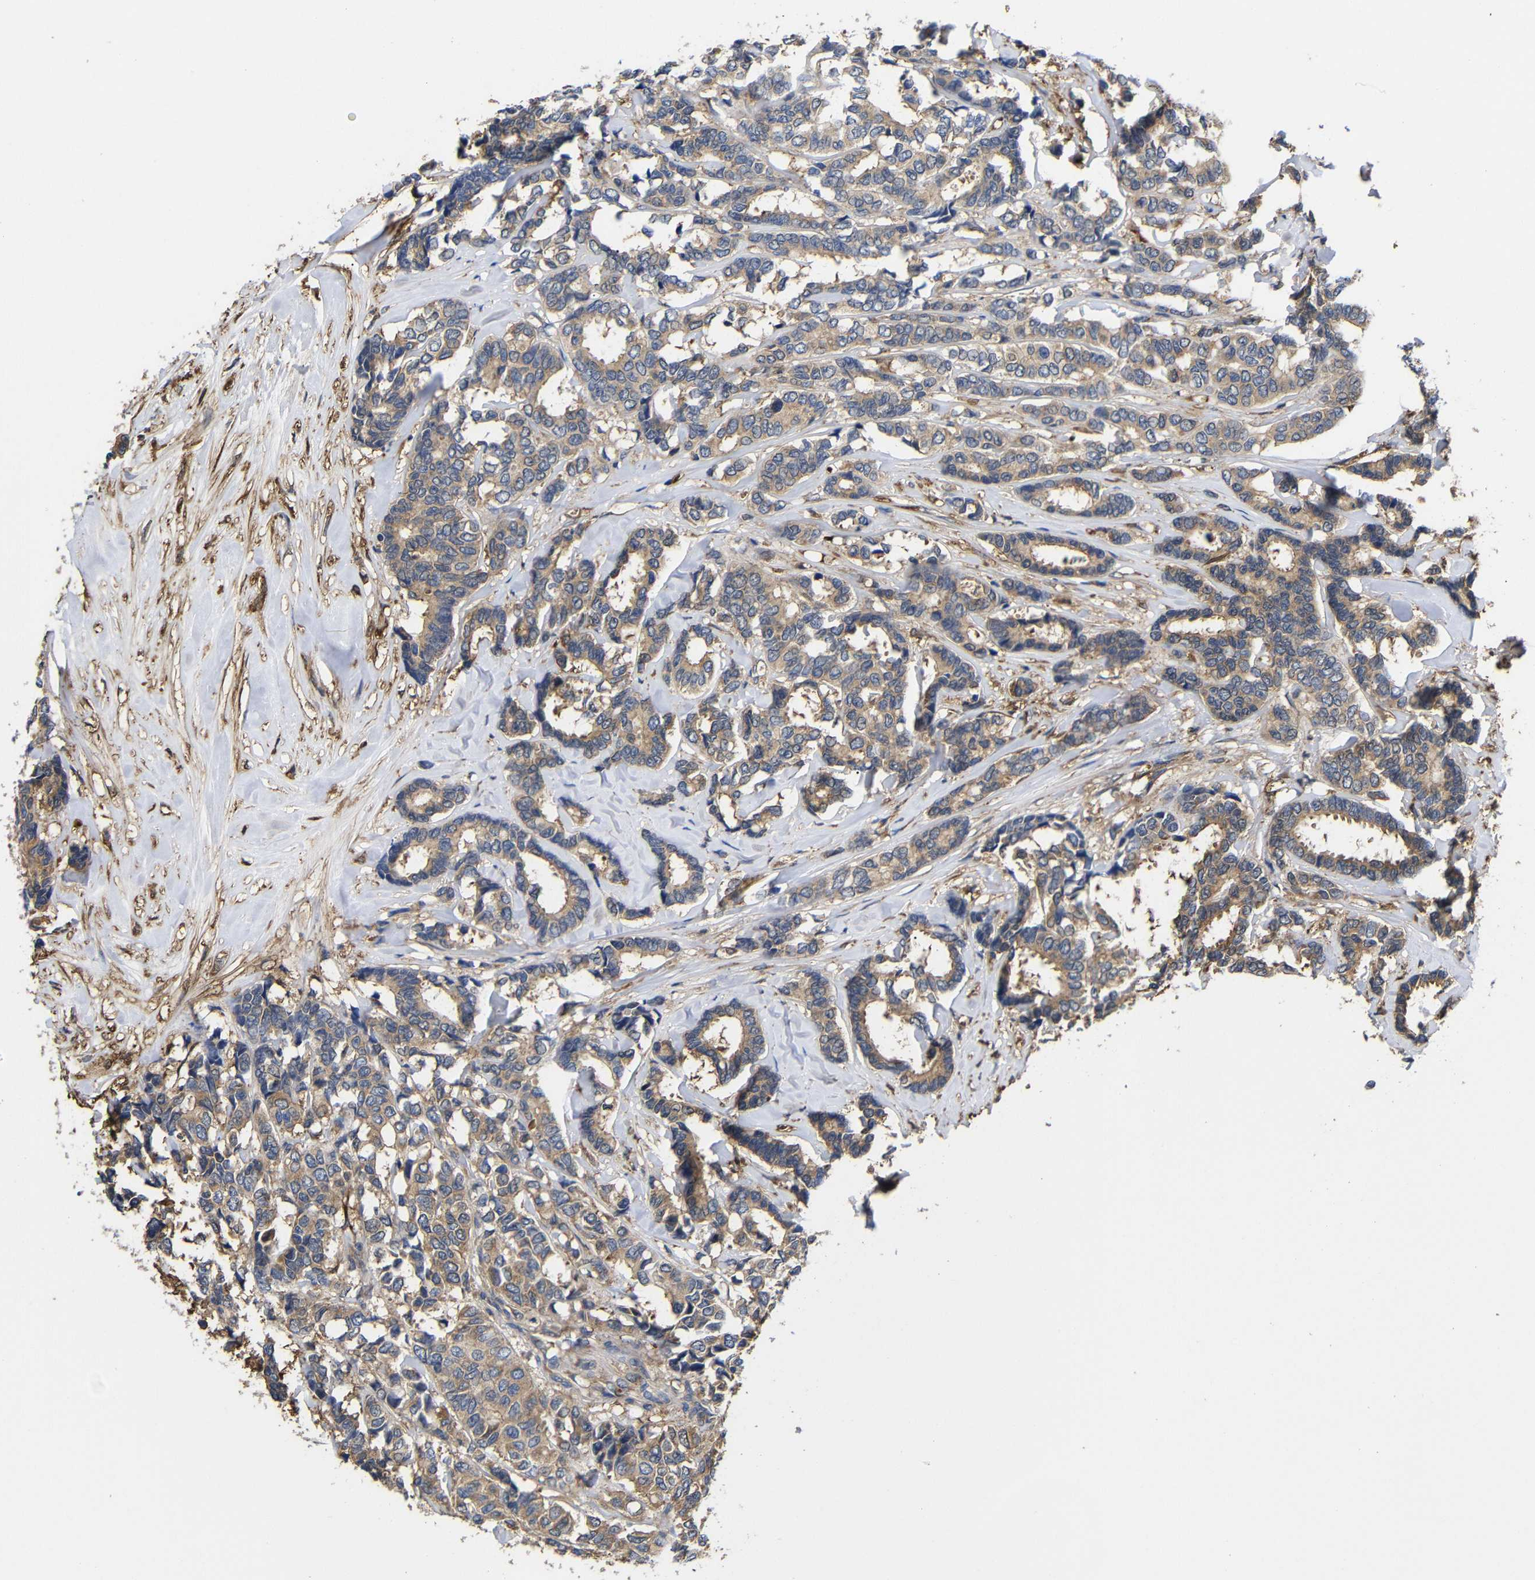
{"staining": {"intensity": "weak", "quantity": ">75%", "location": "cytoplasmic/membranous"}, "tissue": "breast cancer", "cell_type": "Tumor cells", "image_type": "cancer", "snomed": [{"axis": "morphology", "description": "Duct carcinoma"}, {"axis": "topography", "description": "Breast"}], "caption": "A brown stain shows weak cytoplasmic/membranous expression of a protein in invasive ductal carcinoma (breast) tumor cells.", "gene": "LRRCC1", "patient": {"sex": "female", "age": 87}}